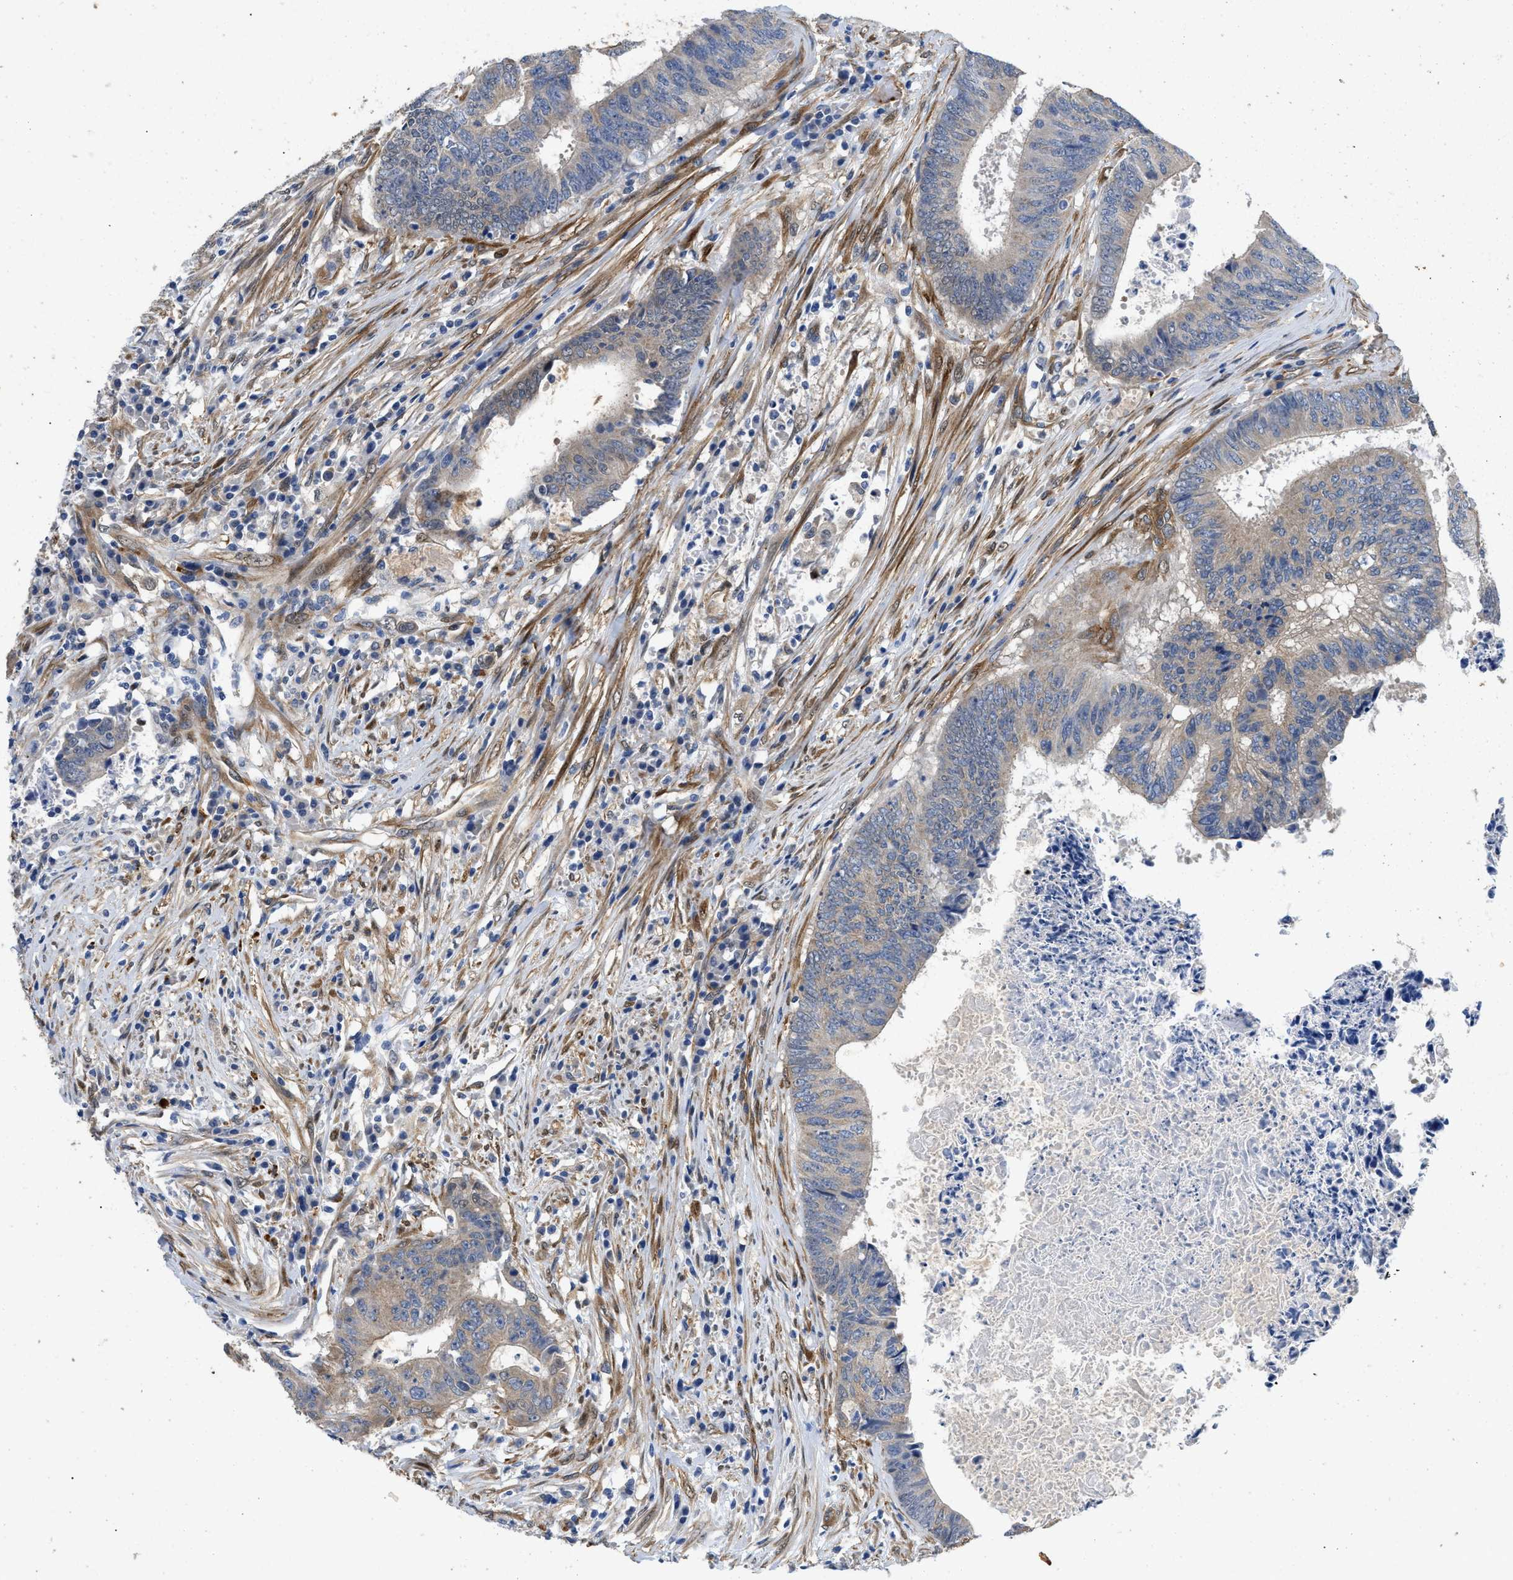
{"staining": {"intensity": "weak", "quantity": "25%-75%", "location": "cytoplasmic/membranous"}, "tissue": "colorectal cancer", "cell_type": "Tumor cells", "image_type": "cancer", "snomed": [{"axis": "morphology", "description": "Adenocarcinoma, NOS"}, {"axis": "topography", "description": "Rectum"}], "caption": "DAB immunohistochemical staining of colorectal adenocarcinoma demonstrates weak cytoplasmic/membranous protein expression in about 25%-75% of tumor cells.", "gene": "RAPH1", "patient": {"sex": "male", "age": 72}}